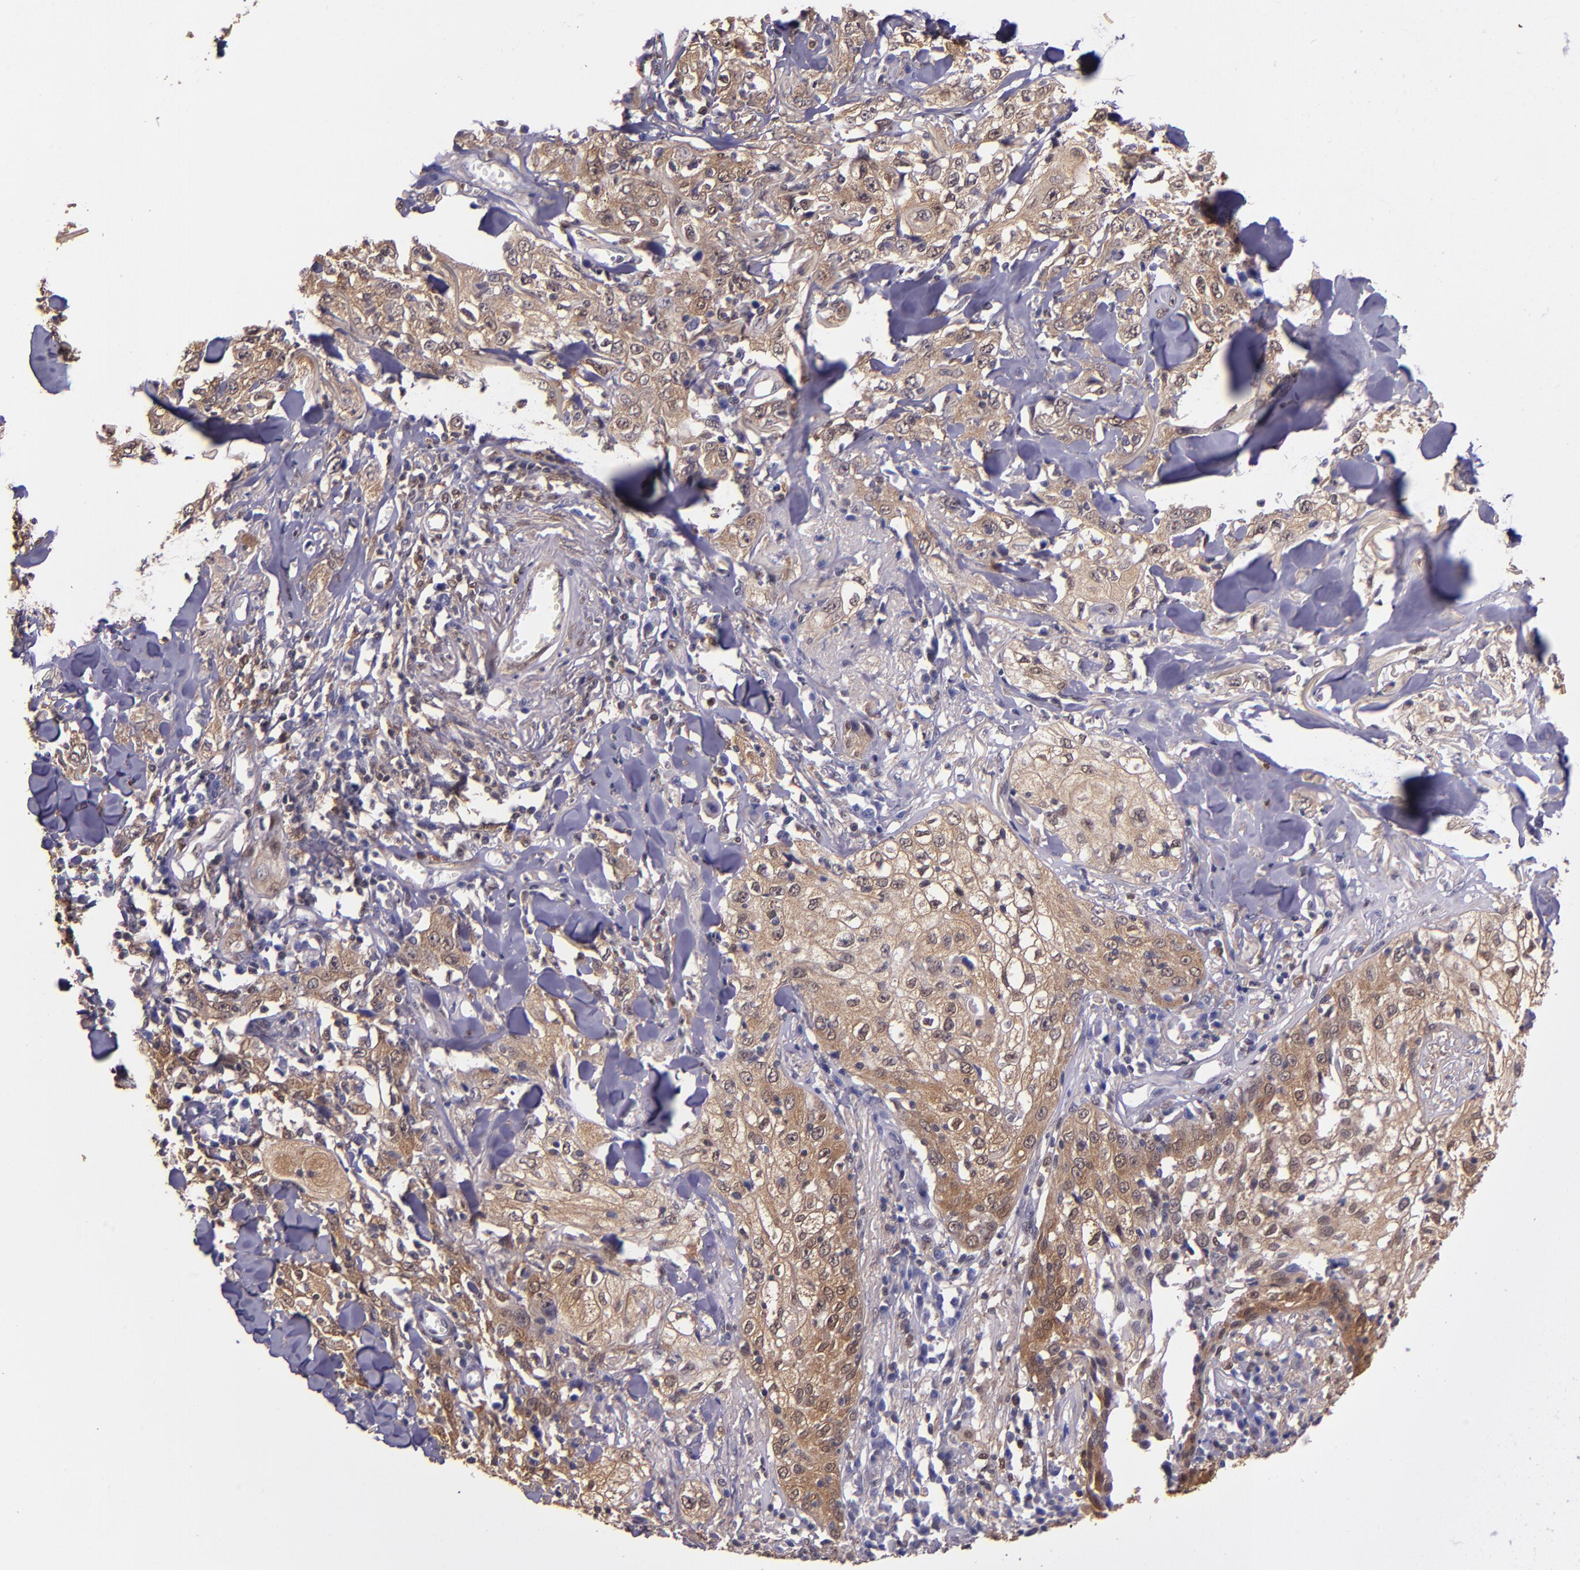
{"staining": {"intensity": "moderate", "quantity": ">75%", "location": "cytoplasmic/membranous,nuclear"}, "tissue": "skin cancer", "cell_type": "Tumor cells", "image_type": "cancer", "snomed": [{"axis": "morphology", "description": "Squamous cell carcinoma, NOS"}, {"axis": "topography", "description": "Skin"}], "caption": "Immunohistochemistry photomicrograph of neoplastic tissue: human skin squamous cell carcinoma stained using immunohistochemistry displays medium levels of moderate protein expression localized specifically in the cytoplasmic/membranous and nuclear of tumor cells, appearing as a cytoplasmic/membranous and nuclear brown color.", "gene": "STAT6", "patient": {"sex": "male", "age": 65}}